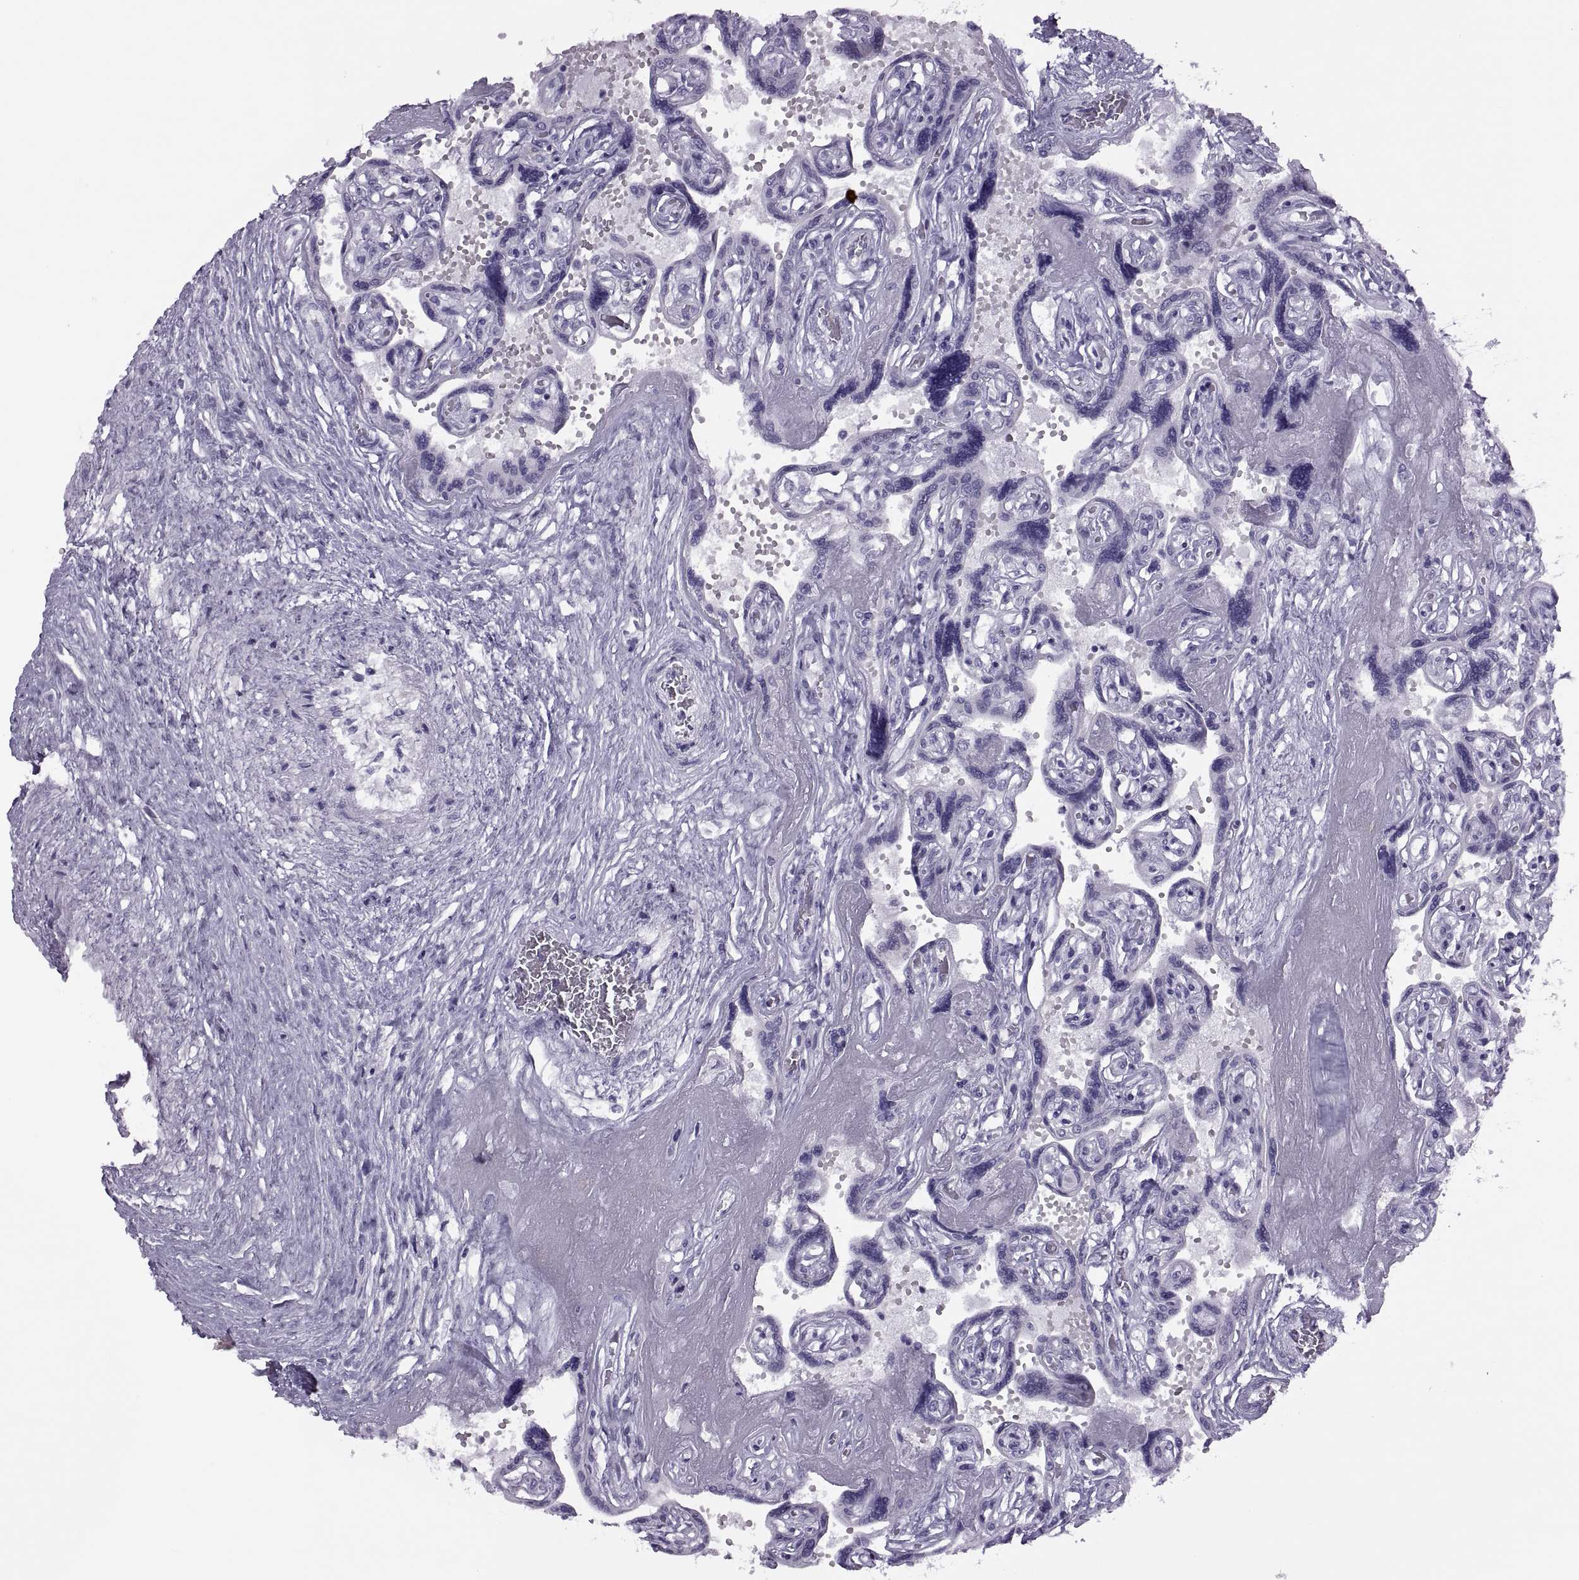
{"staining": {"intensity": "negative", "quantity": "none", "location": "none"}, "tissue": "placenta", "cell_type": "Decidual cells", "image_type": "normal", "snomed": [{"axis": "morphology", "description": "Normal tissue, NOS"}, {"axis": "topography", "description": "Placenta"}], "caption": "Decidual cells show no significant positivity in benign placenta. The staining was performed using DAB to visualize the protein expression in brown, while the nuclei were stained in blue with hematoxylin (Magnification: 20x).", "gene": "FAM24A", "patient": {"sex": "female", "age": 32}}